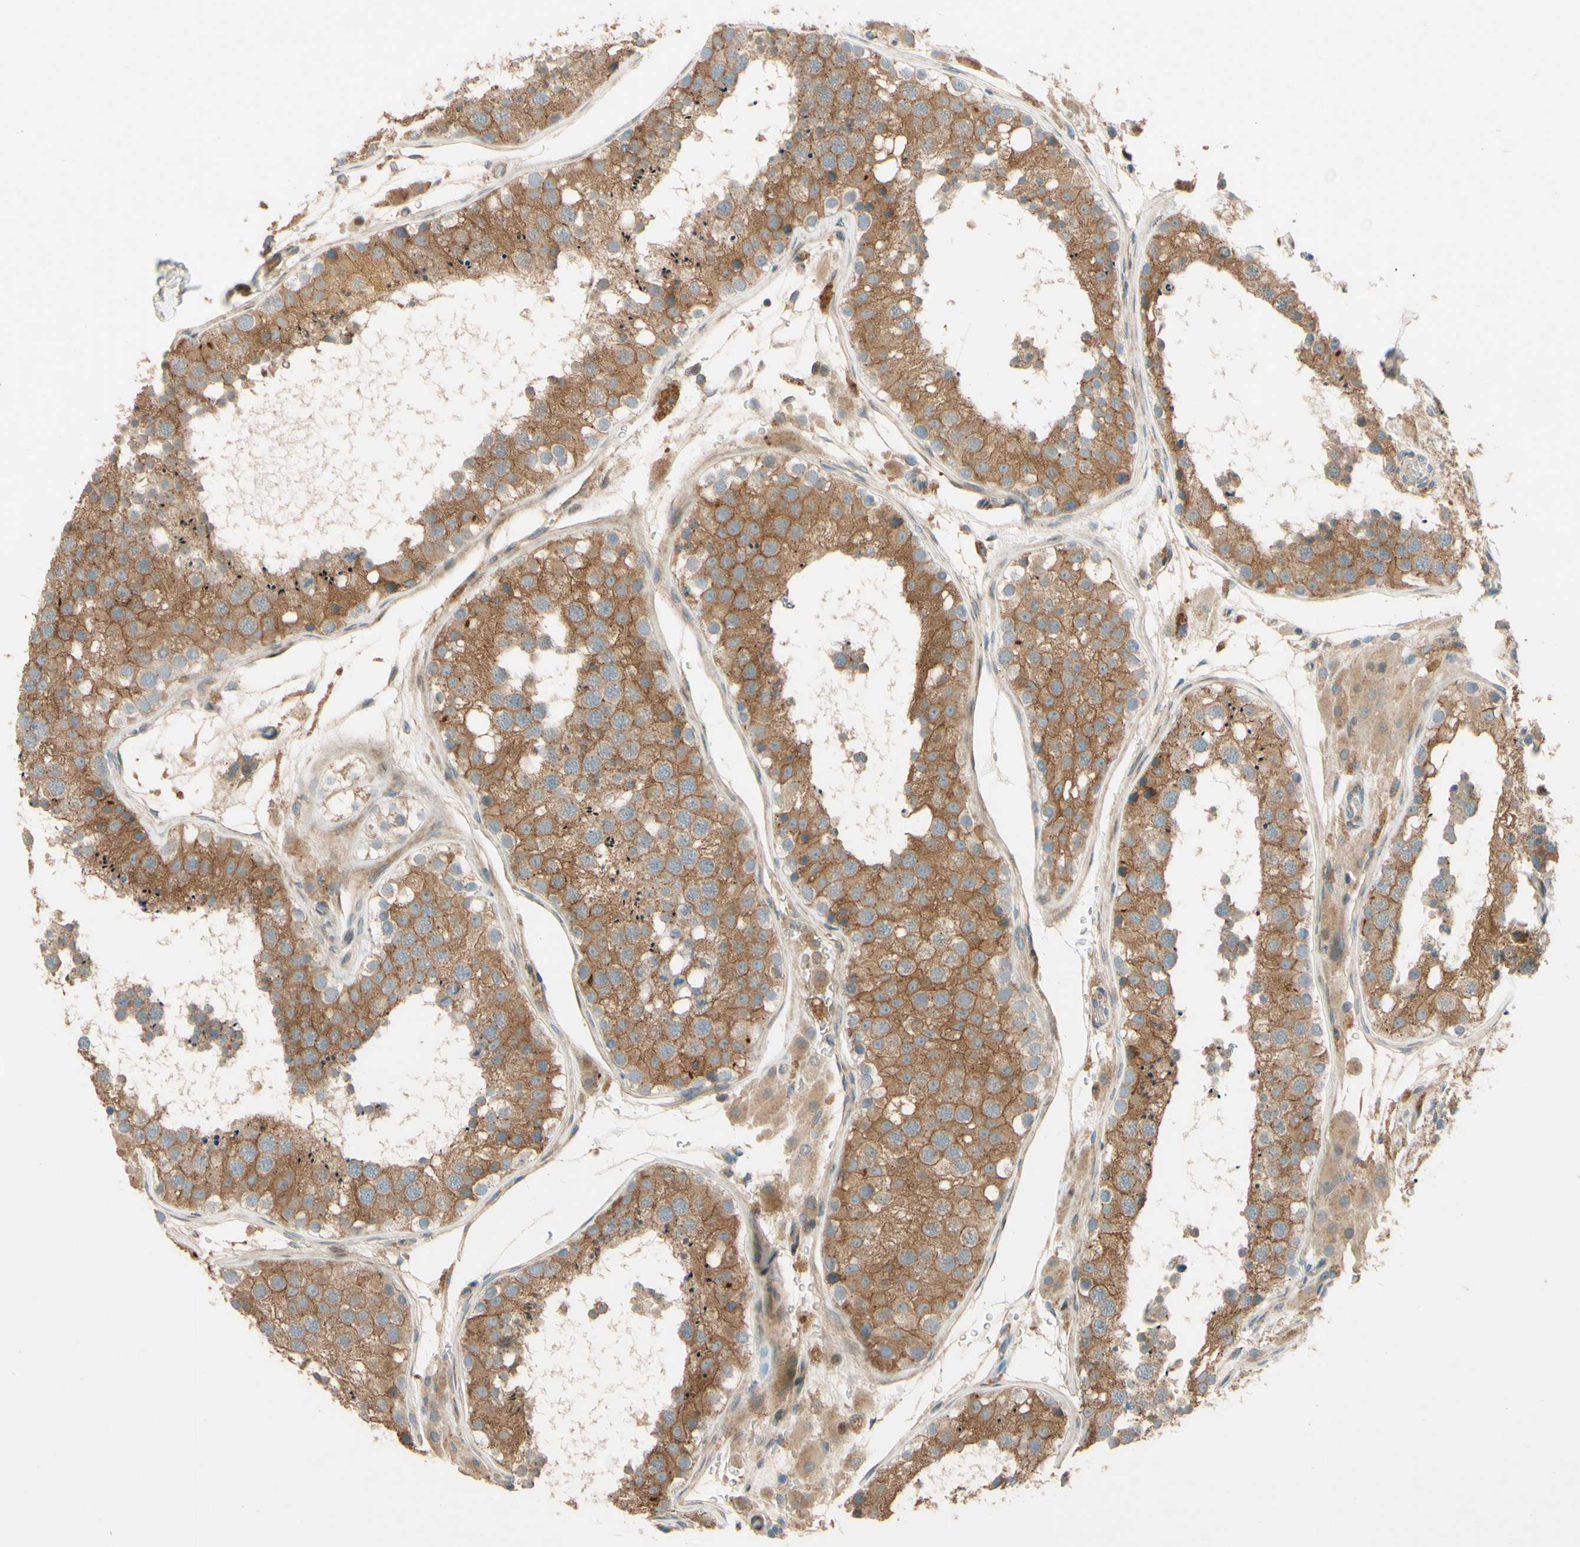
{"staining": {"intensity": "moderate", "quantity": ">75%", "location": "cytoplasmic/membranous"}, "tissue": "testis", "cell_type": "Cells in seminiferous ducts", "image_type": "normal", "snomed": [{"axis": "morphology", "description": "Normal tissue, NOS"}, {"axis": "topography", "description": "Testis"}], "caption": "A high-resolution histopathology image shows immunohistochemistry staining of unremarkable testis, which exhibits moderate cytoplasmic/membranous expression in approximately >75% of cells in seminiferous ducts.", "gene": "ADAM17", "patient": {"sex": "male", "age": 26}}